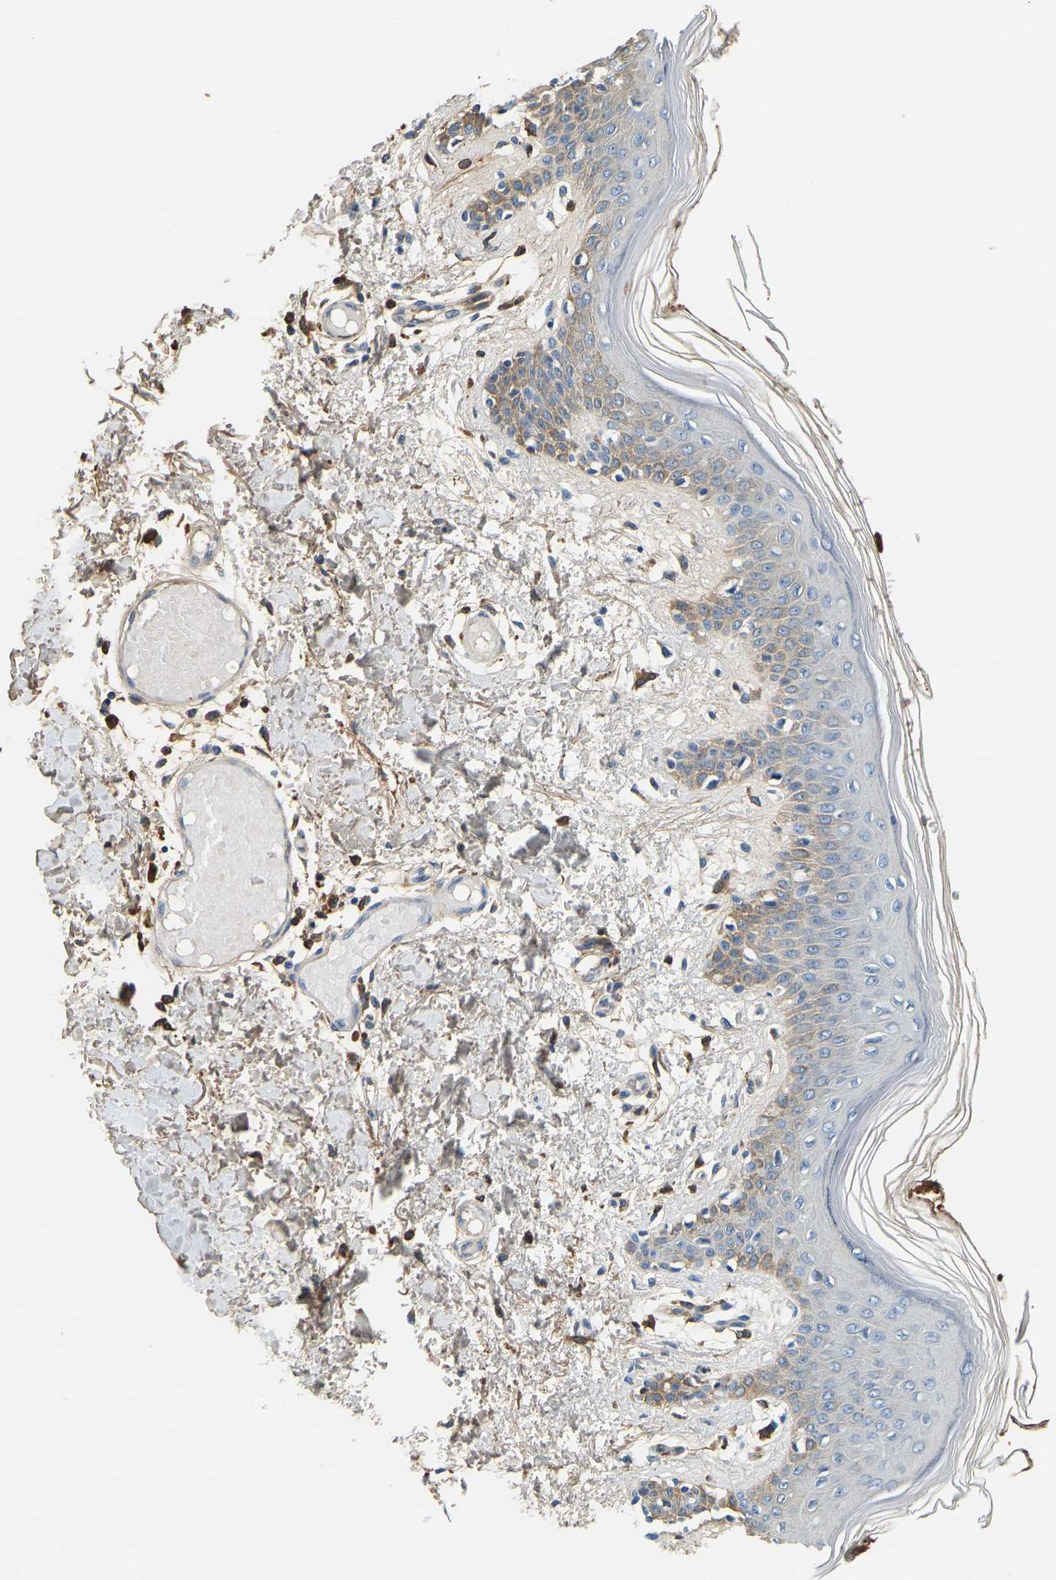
{"staining": {"intensity": "weak", "quantity": ">75%", "location": "nuclear"}, "tissue": "skin", "cell_type": "Fibroblasts", "image_type": "normal", "snomed": [{"axis": "morphology", "description": "Normal tissue, NOS"}, {"axis": "topography", "description": "Skin"}], "caption": "DAB (3,3'-diaminobenzidine) immunohistochemical staining of unremarkable skin exhibits weak nuclear protein positivity in approximately >75% of fibroblasts.", "gene": "THBS4", "patient": {"sex": "male", "age": 53}}